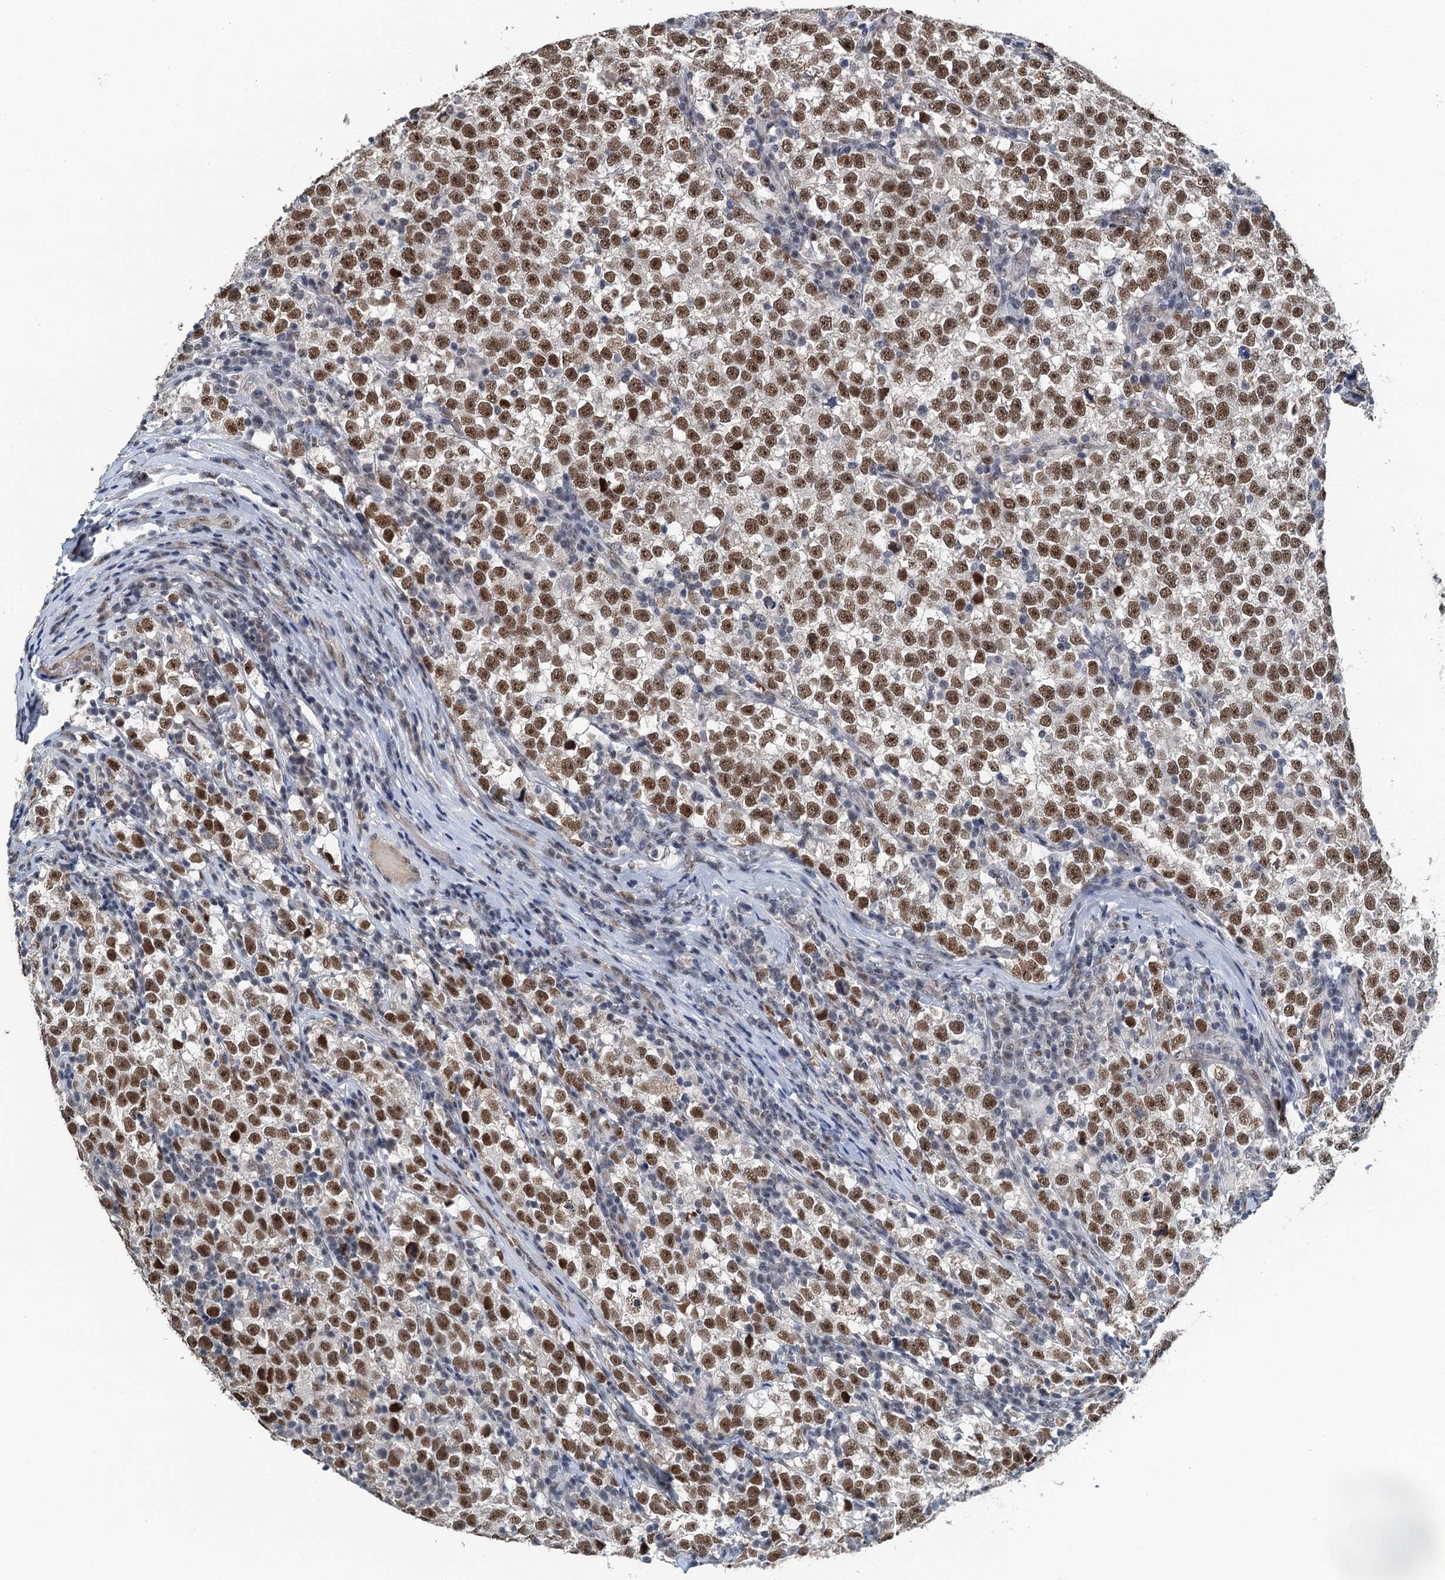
{"staining": {"intensity": "moderate", "quantity": ">75%", "location": "nuclear"}, "tissue": "testis cancer", "cell_type": "Tumor cells", "image_type": "cancer", "snomed": [{"axis": "morphology", "description": "Normal tissue, NOS"}, {"axis": "morphology", "description": "Seminoma, NOS"}, {"axis": "topography", "description": "Testis"}], "caption": "The micrograph shows staining of seminoma (testis), revealing moderate nuclear protein staining (brown color) within tumor cells.", "gene": "MTA3", "patient": {"sex": "male", "age": 43}}